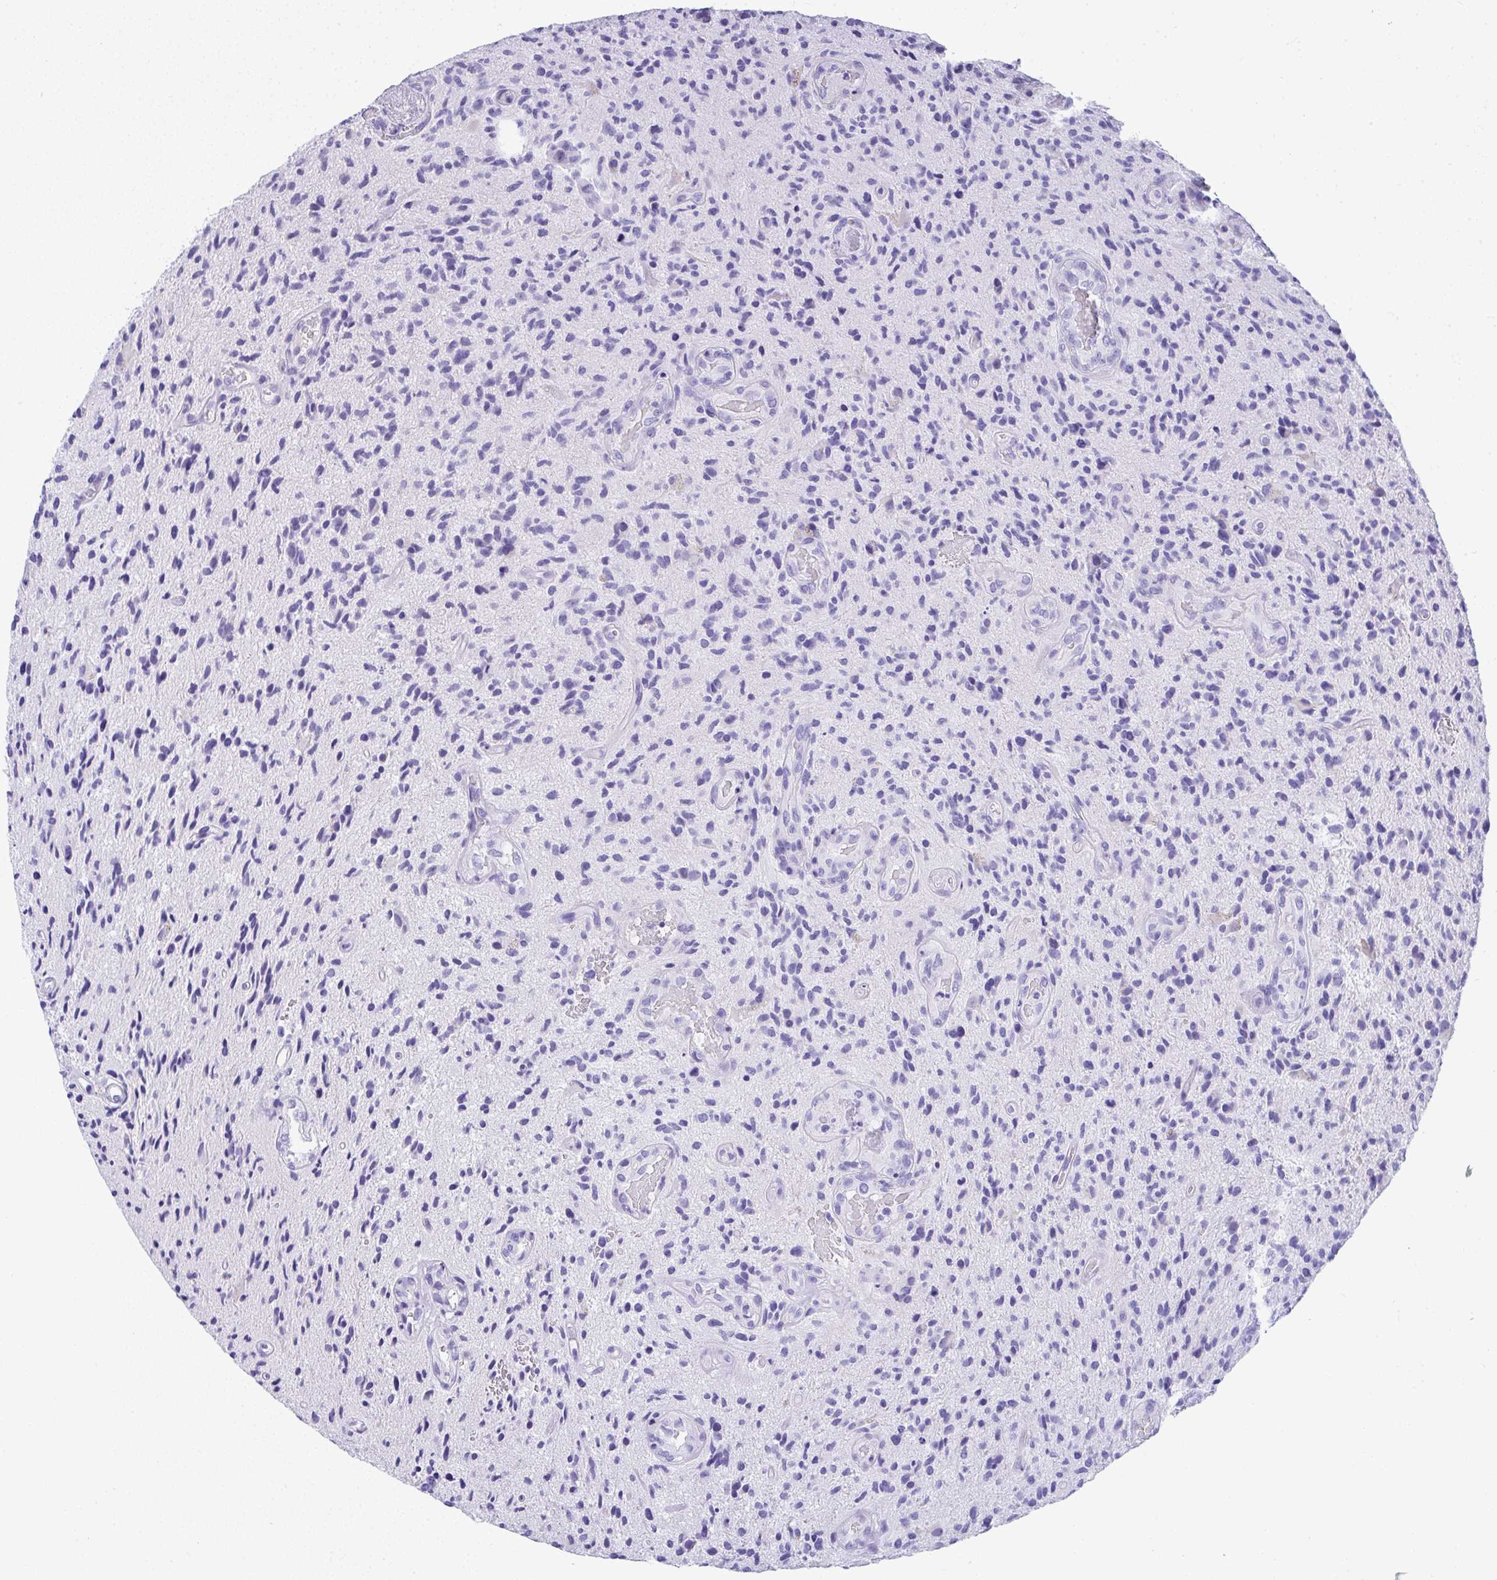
{"staining": {"intensity": "negative", "quantity": "none", "location": "none"}, "tissue": "glioma", "cell_type": "Tumor cells", "image_type": "cancer", "snomed": [{"axis": "morphology", "description": "Glioma, malignant, High grade"}, {"axis": "topography", "description": "Brain"}], "caption": "A high-resolution image shows immunohistochemistry (IHC) staining of glioma, which shows no significant staining in tumor cells.", "gene": "AVIL", "patient": {"sex": "male", "age": 55}}